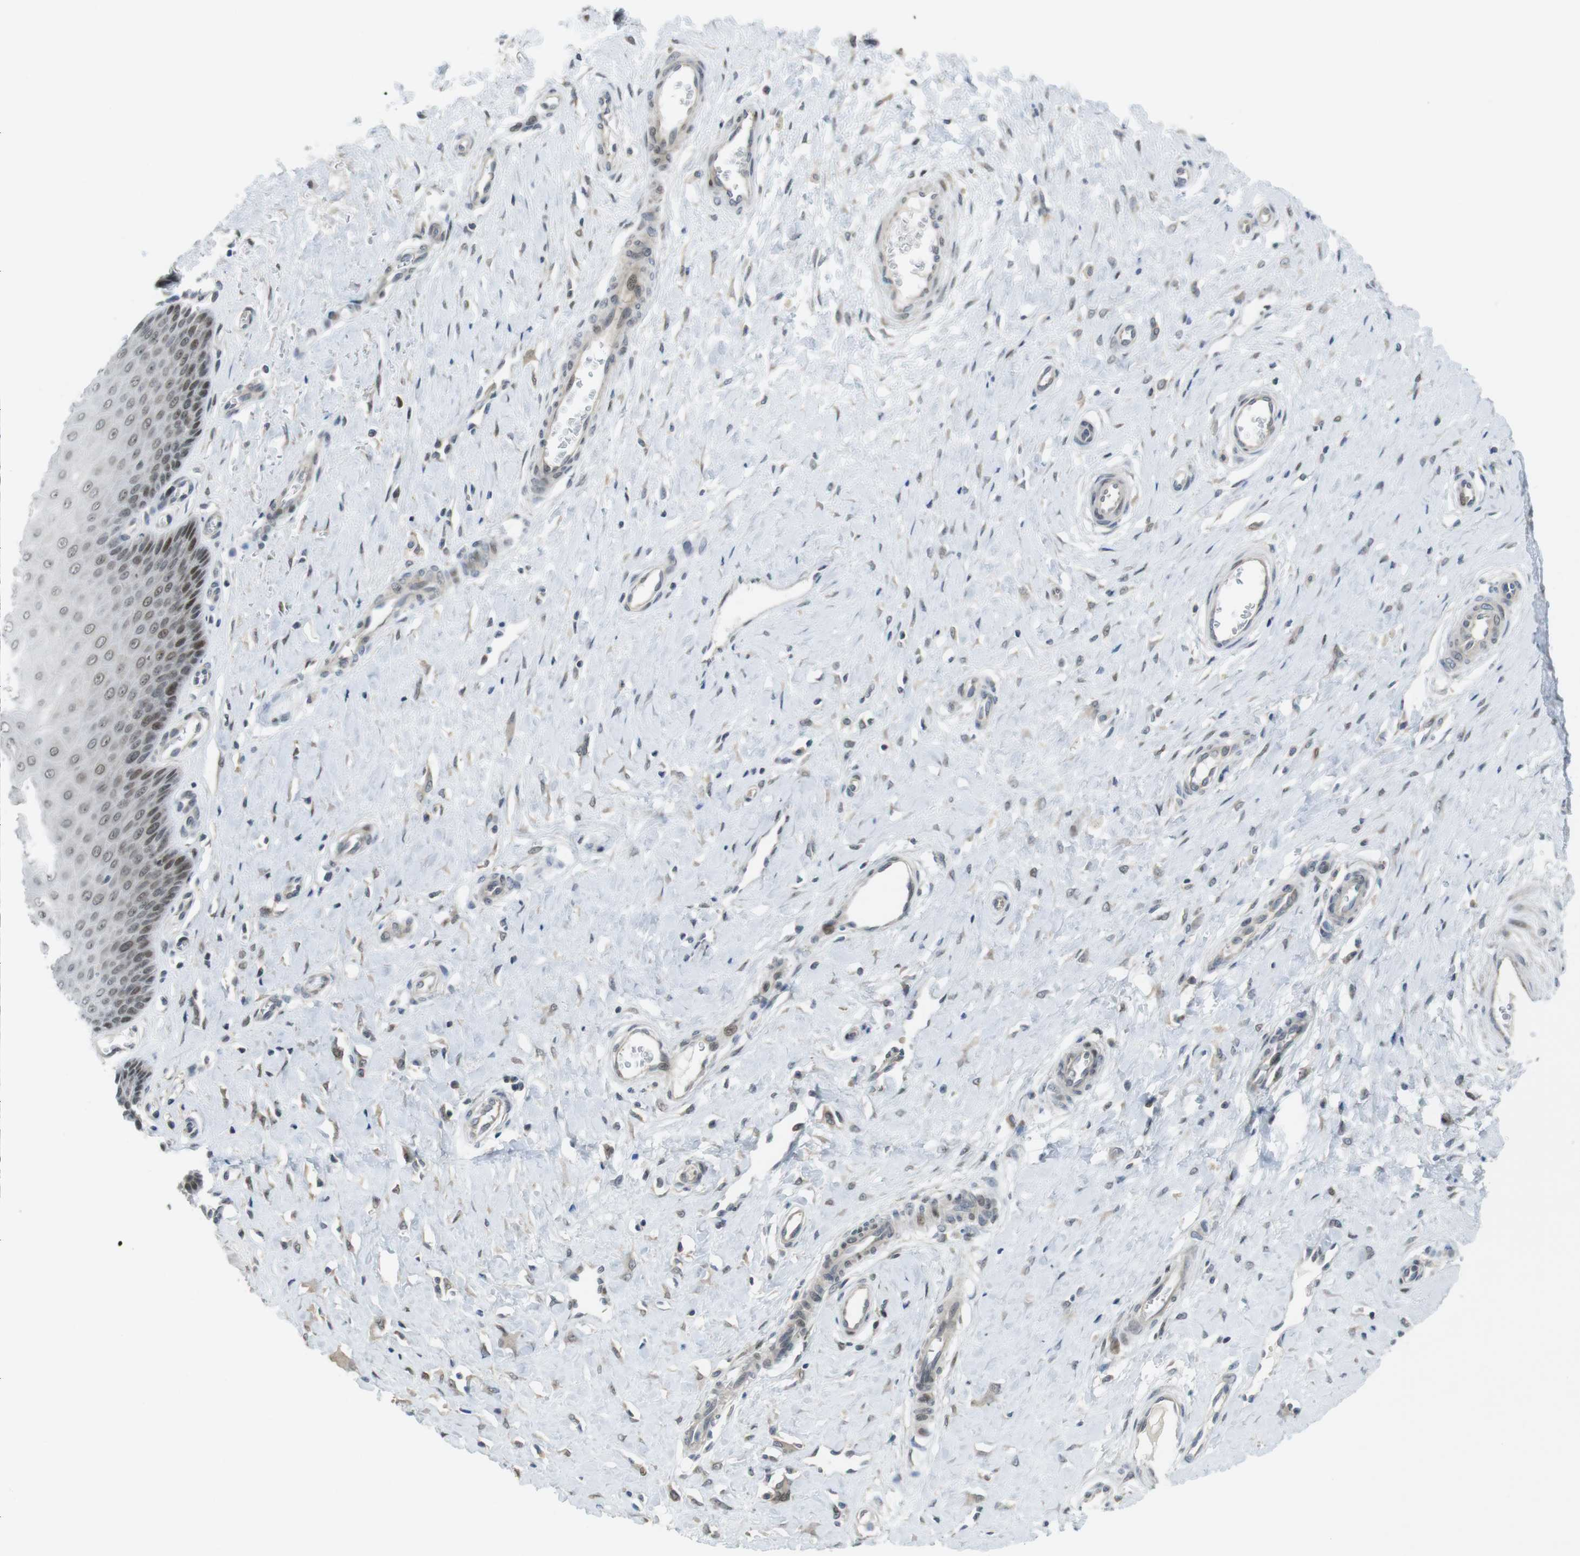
{"staining": {"intensity": "strong", "quantity": ">75%", "location": "nuclear"}, "tissue": "cervix", "cell_type": "Glandular cells", "image_type": "normal", "snomed": [{"axis": "morphology", "description": "Normal tissue, NOS"}, {"axis": "topography", "description": "Cervix"}], "caption": "Brown immunohistochemical staining in benign cervix shows strong nuclear positivity in about >75% of glandular cells.", "gene": "RCC1", "patient": {"sex": "female", "age": 55}}